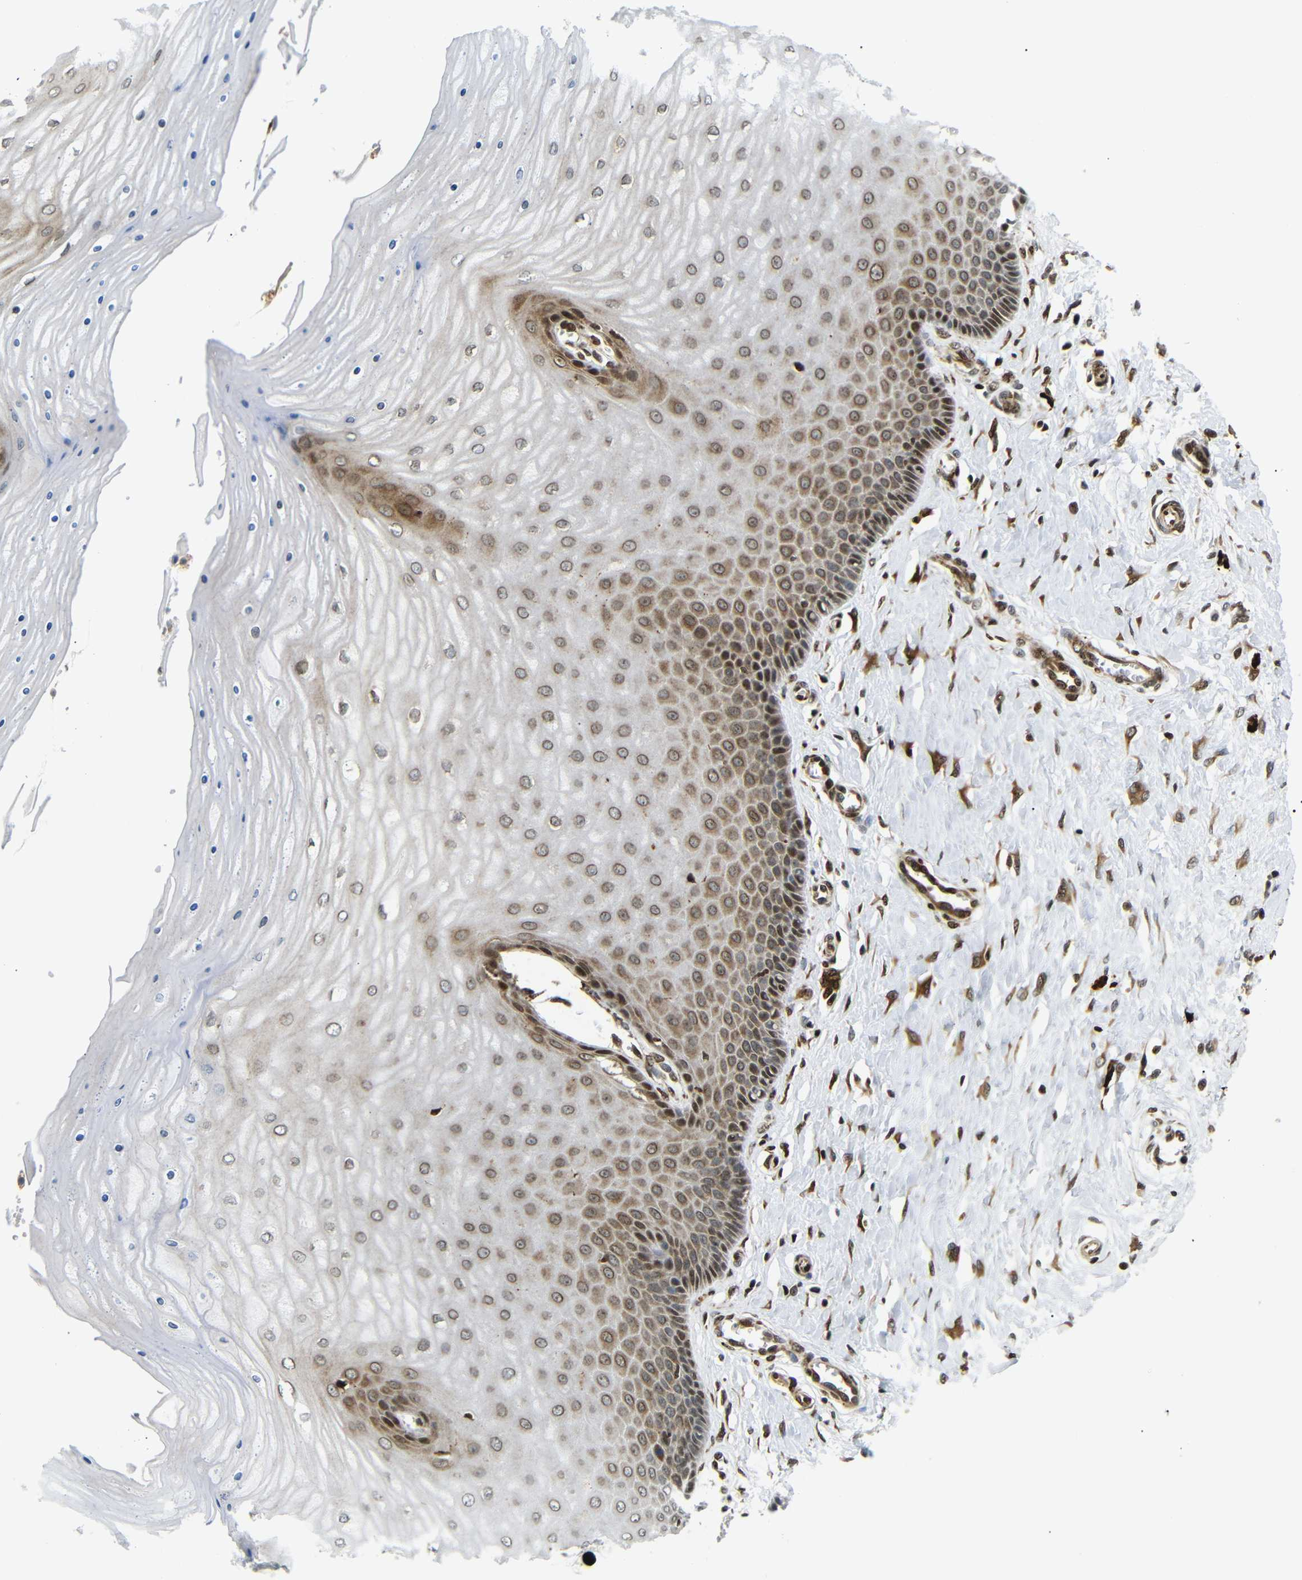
{"staining": {"intensity": "strong", "quantity": ">75%", "location": "cytoplasmic/membranous"}, "tissue": "cervix", "cell_type": "Glandular cells", "image_type": "normal", "snomed": [{"axis": "morphology", "description": "Normal tissue, NOS"}, {"axis": "topography", "description": "Cervix"}], "caption": "High-power microscopy captured an immunohistochemistry (IHC) micrograph of unremarkable cervix, revealing strong cytoplasmic/membranous expression in about >75% of glandular cells.", "gene": "SPCS2", "patient": {"sex": "female", "age": 55}}